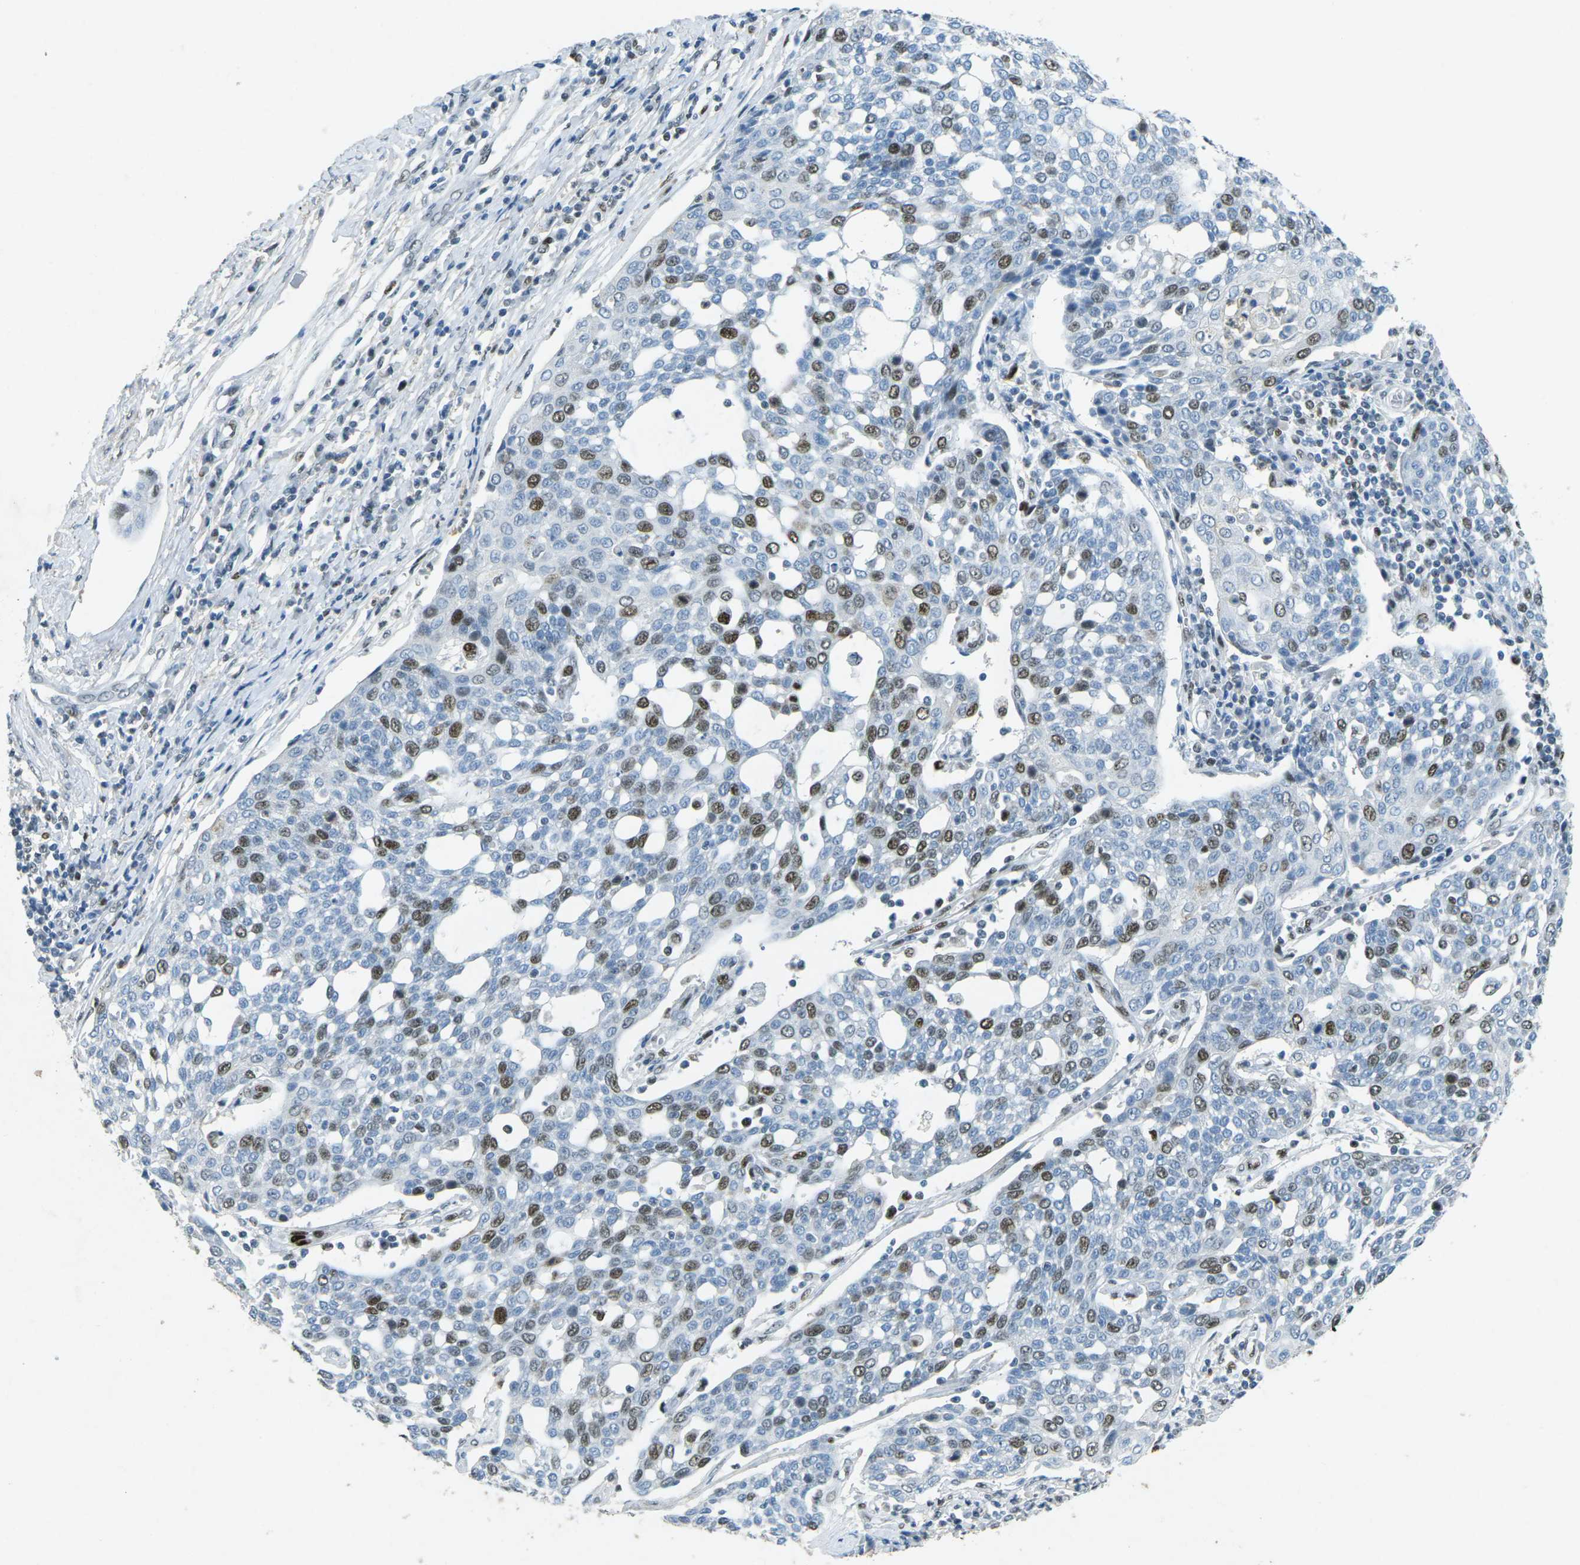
{"staining": {"intensity": "moderate", "quantity": "<25%", "location": "nuclear"}, "tissue": "cervical cancer", "cell_type": "Tumor cells", "image_type": "cancer", "snomed": [{"axis": "morphology", "description": "Squamous cell carcinoma, NOS"}, {"axis": "topography", "description": "Cervix"}], "caption": "IHC photomicrograph of cervical squamous cell carcinoma stained for a protein (brown), which demonstrates low levels of moderate nuclear expression in about <25% of tumor cells.", "gene": "RB1", "patient": {"sex": "female", "age": 34}}